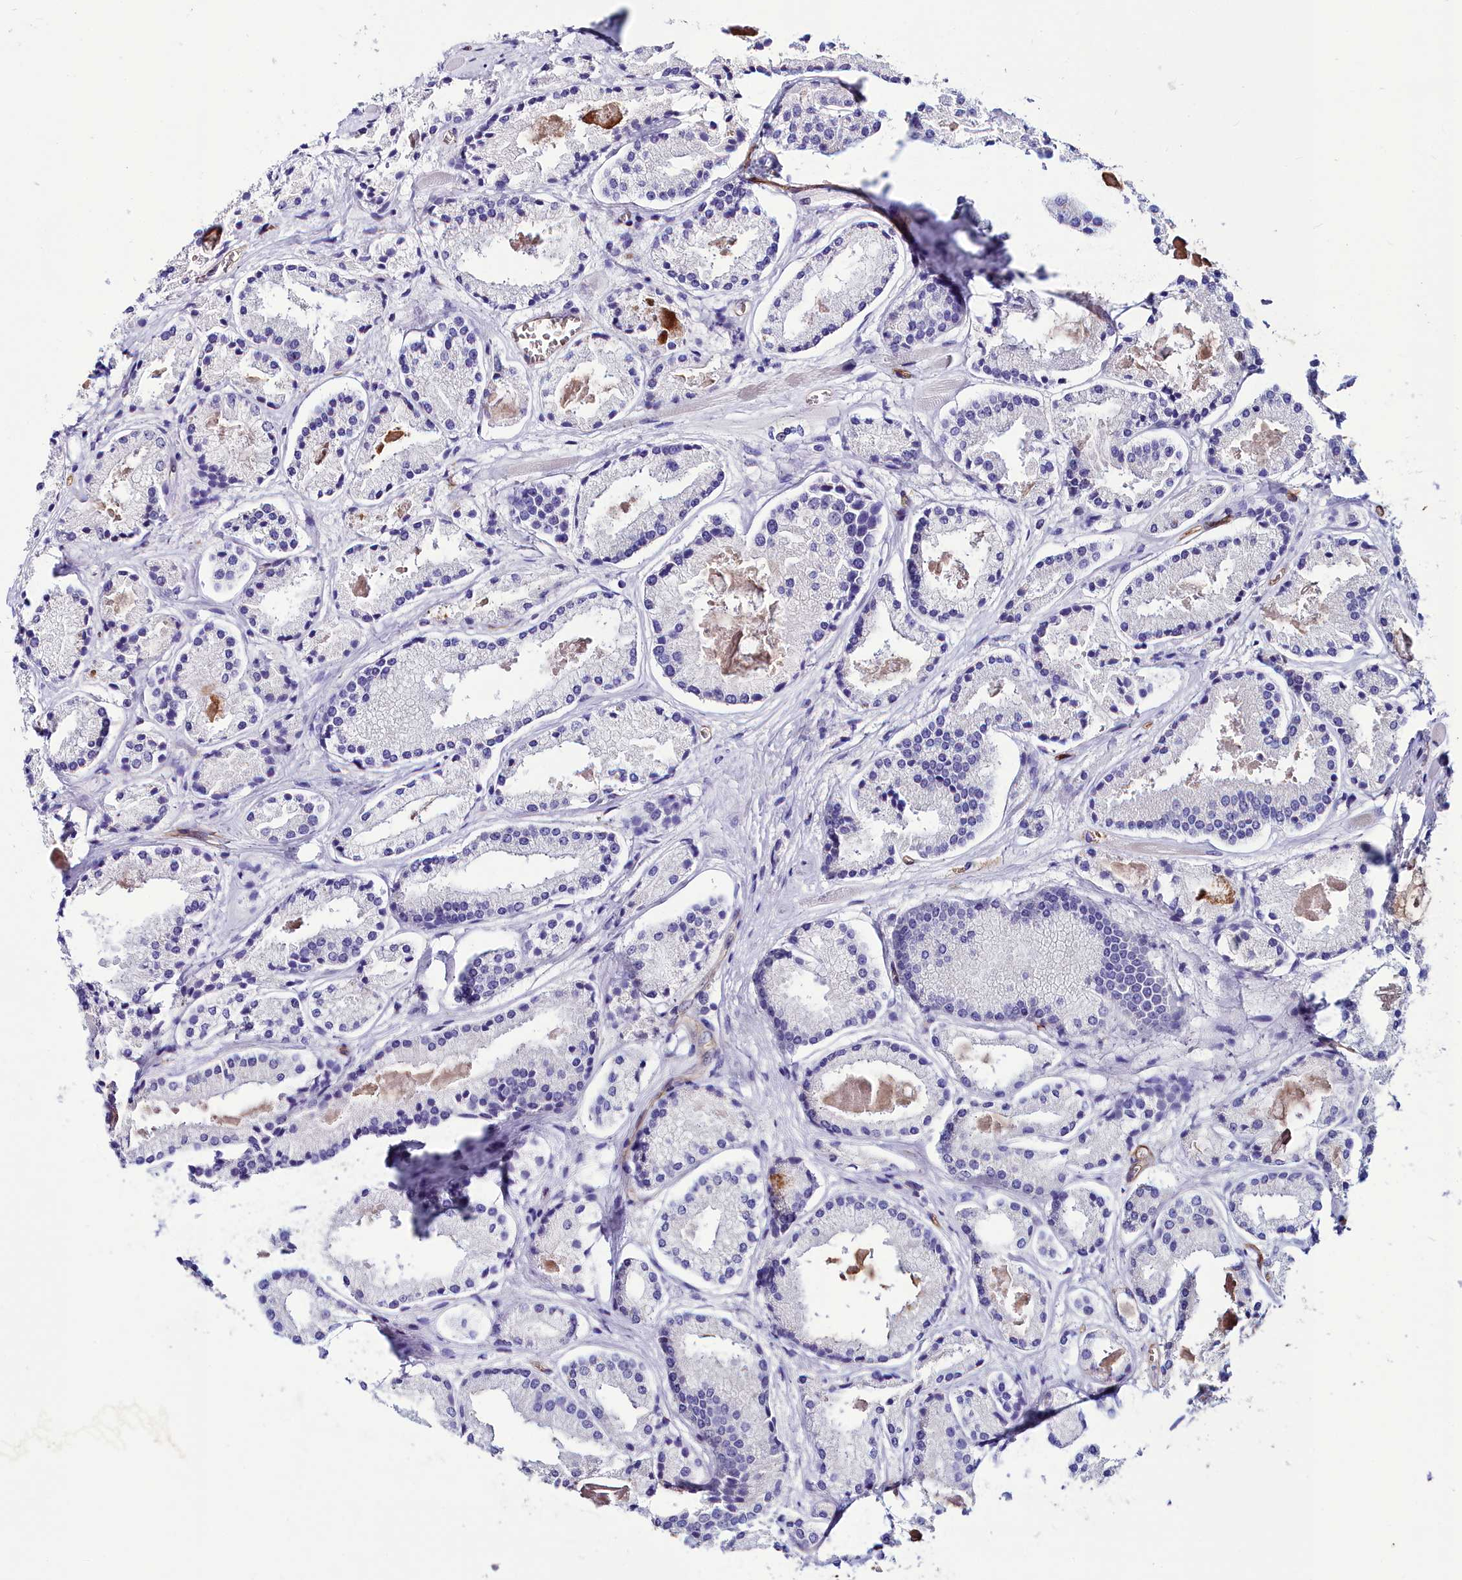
{"staining": {"intensity": "negative", "quantity": "none", "location": "none"}, "tissue": "prostate cancer", "cell_type": "Tumor cells", "image_type": "cancer", "snomed": [{"axis": "morphology", "description": "Adenocarcinoma, High grade"}, {"axis": "topography", "description": "Prostate"}], "caption": "Immunohistochemical staining of prostate cancer (adenocarcinoma (high-grade)) displays no significant staining in tumor cells. The staining was performed using DAB (3,3'-diaminobenzidine) to visualize the protein expression in brown, while the nuclei were stained in blue with hematoxylin (Magnification: 20x).", "gene": "CYP4F11", "patient": {"sex": "male", "age": 67}}